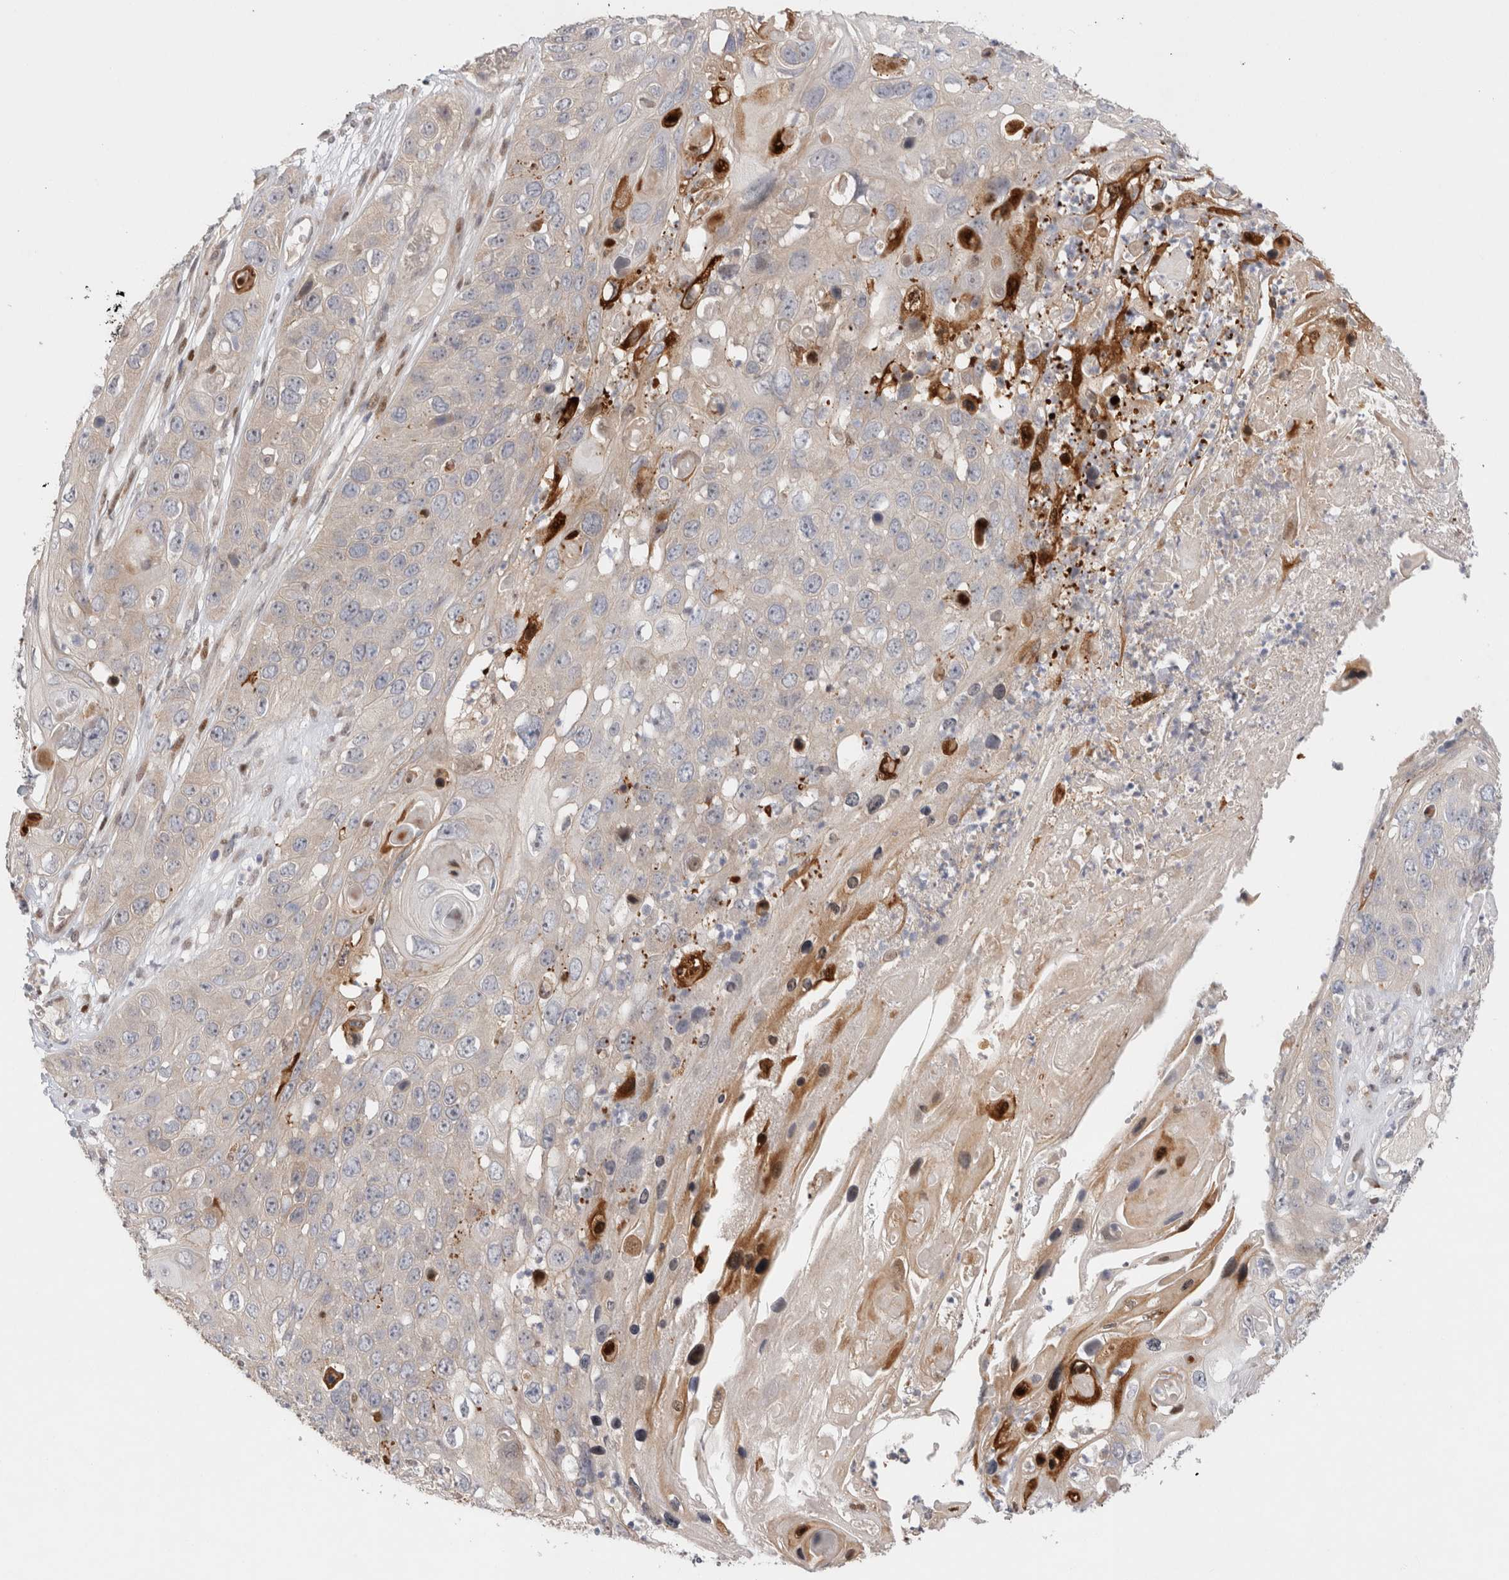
{"staining": {"intensity": "moderate", "quantity": "<25%", "location": "cytoplasmic/membranous"}, "tissue": "skin cancer", "cell_type": "Tumor cells", "image_type": "cancer", "snomed": [{"axis": "morphology", "description": "Squamous cell carcinoma, NOS"}, {"axis": "topography", "description": "Skin"}], "caption": "Skin cancer (squamous cell carcinoma) was stained to show a protein in brown. There is low levels of moderate cytoplasmic/membranous staining in approximately <25% of tumor cells.", "gene": "TCF4", "patient": {"sex": "male", "age": 55}}